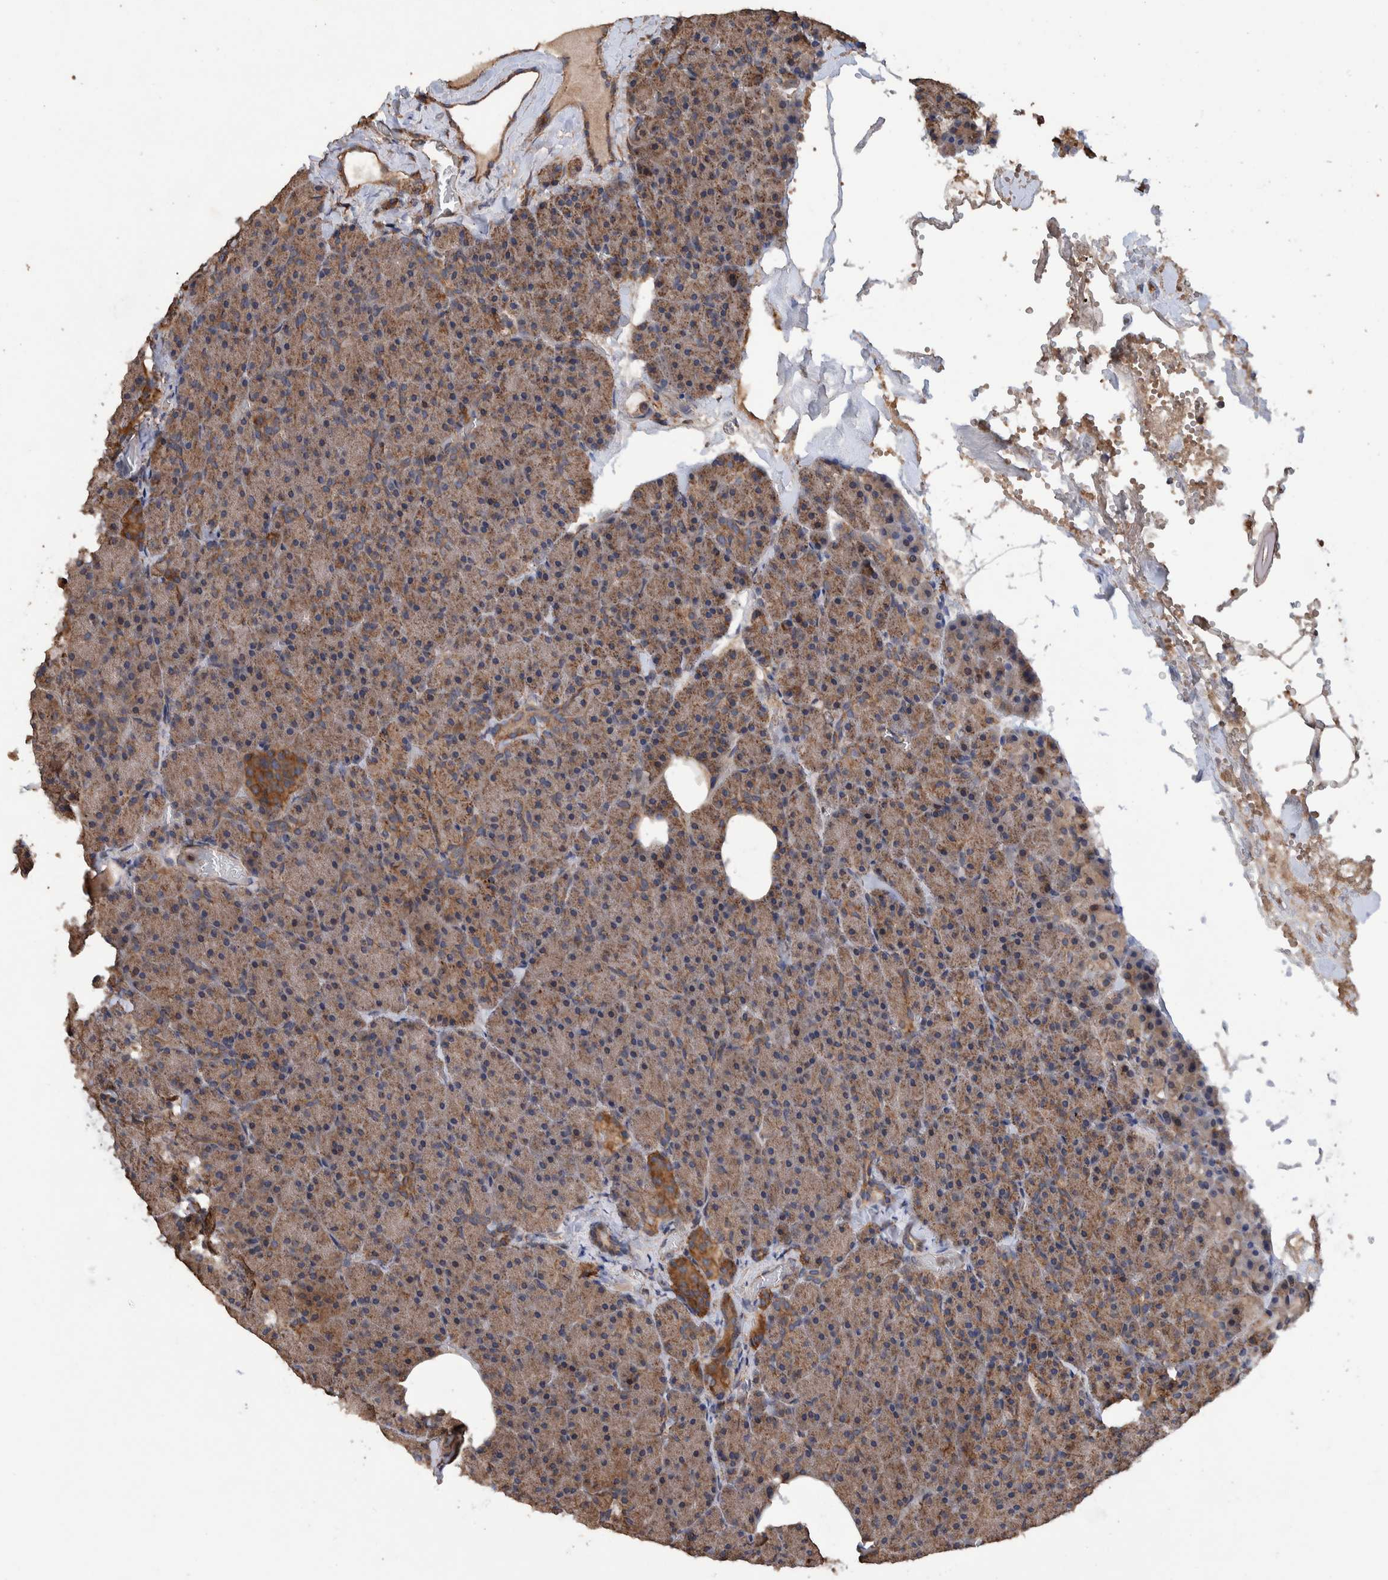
{"staining": {"intensity": "moderate", "quantity": ">75%", "location": "cytoplasmic/membranous"}, "tissue": "pancreas", "cell_type": "Exocrine glandular cells", "image_type": "normal", "snomed": [{"axis": "morphology", "description": "Normal tissue, NOS"}, {"axis": "morphology", "description": "Carcinoid, malignant, NOS"}, {"axis": "topography", "description": "Pancreas"}], "caption": "Brown immunohistochemical staining in normal pancreas demonstrates moderate cytoplasmic/membranous positivity in approximately >75% of exocrine glandular cells.", "gene": "ENSG00000251537", "patient": {"sex": "female", "age": 35}}